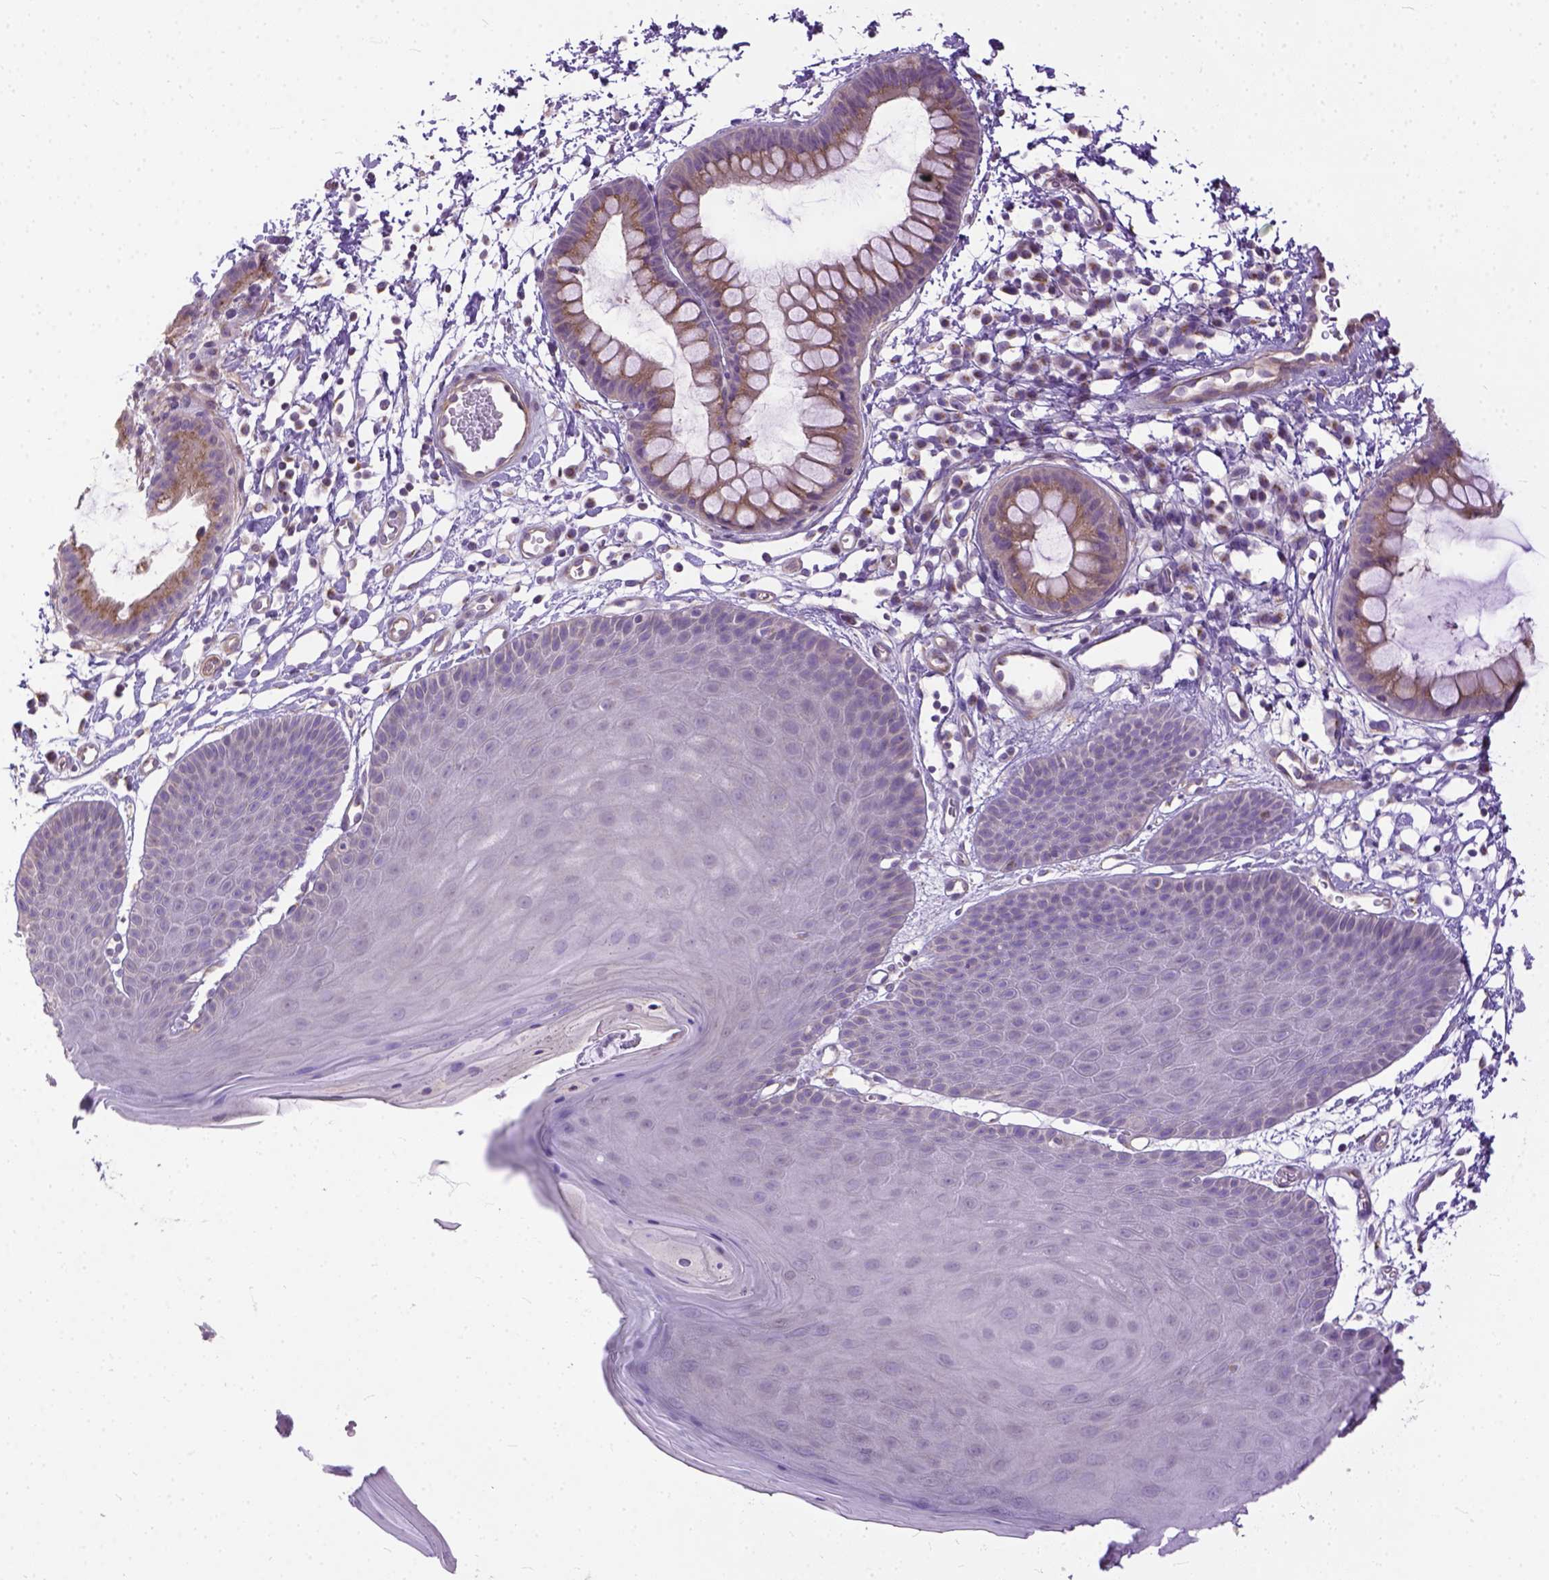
{"staining": {"intensity": "weak", "quantity": "<25%", "location": "cytoplasmic/membranous"}, "tissue": "skin", "cell_type": "Epidermal cells", "image_type": "normal", "snomed": [{"axis": "morphology", "description": "Normal tissue, NOS"}, {"axis": "topography", "description": "Anal"}], "caption": "Immunohistochemical staining of unremarkable skin displays no significant staining in epidermal cells. (Immunohistochemistry (ihc), brightfield microscopy, high magnification).", "gene": "BANF2", "patient": {"sex": "male", "age": 53}}